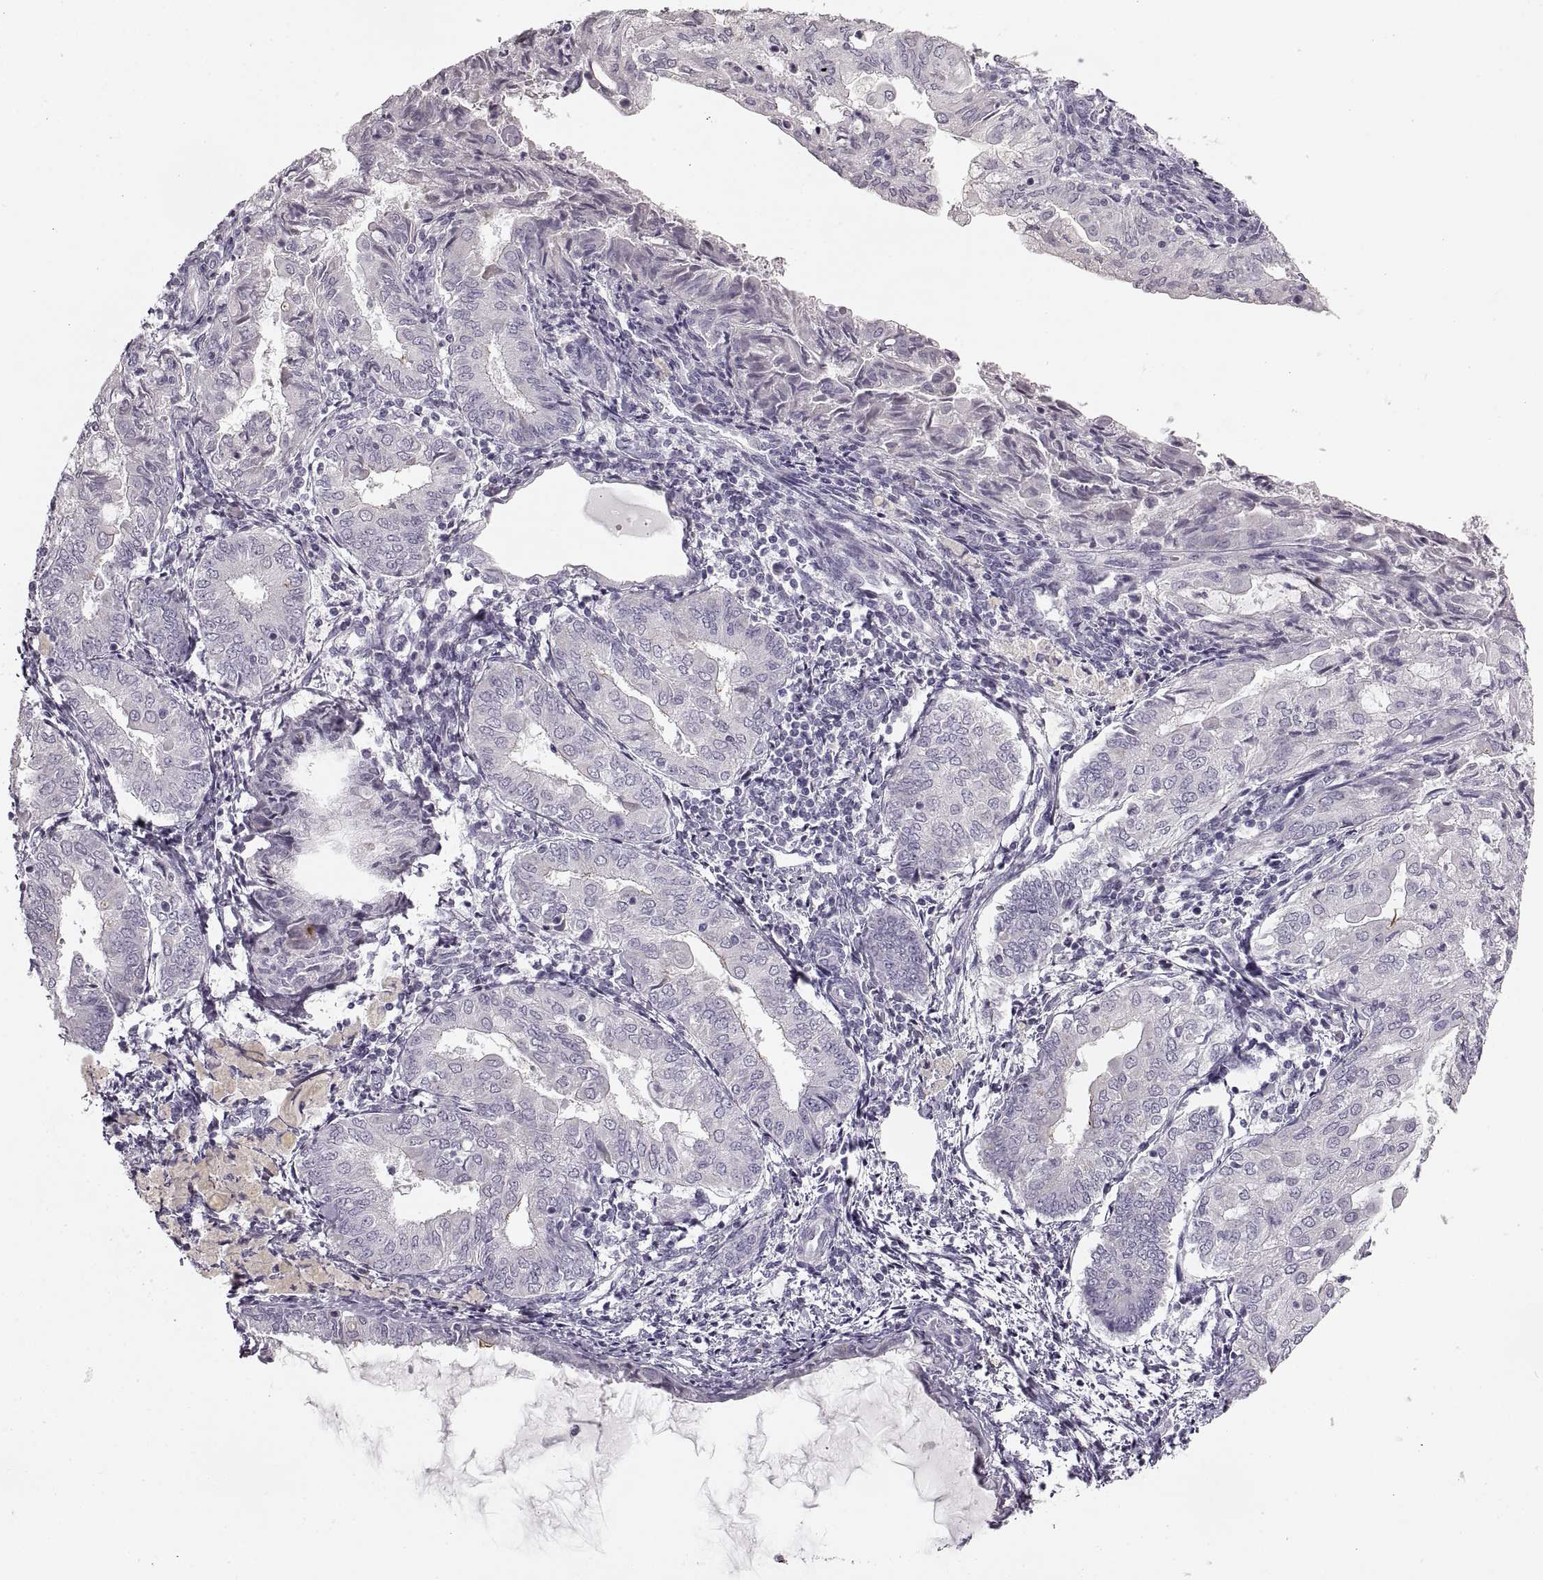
{"staining": {"intensity": "negative", "quantity": "none", "location": "none"}, "tissue": "endometrial cancer", "cell_type": "Tumor cells", "image_type": "cancer", "snomed": [{"axis": "morphology", "description": "Adenocarcinoma, NOS"}, {"axis": "topography", "description": "Endometrium"}], "caption": "This image is of endometrial cancer (adenocarcinoma) stained with IHC to label a protein in brown with the nuclei are counter-stained blue. There is no expression in tumor cells.", "gene": "CNTN1", "patient": {"sex": "female", "age": 68}}